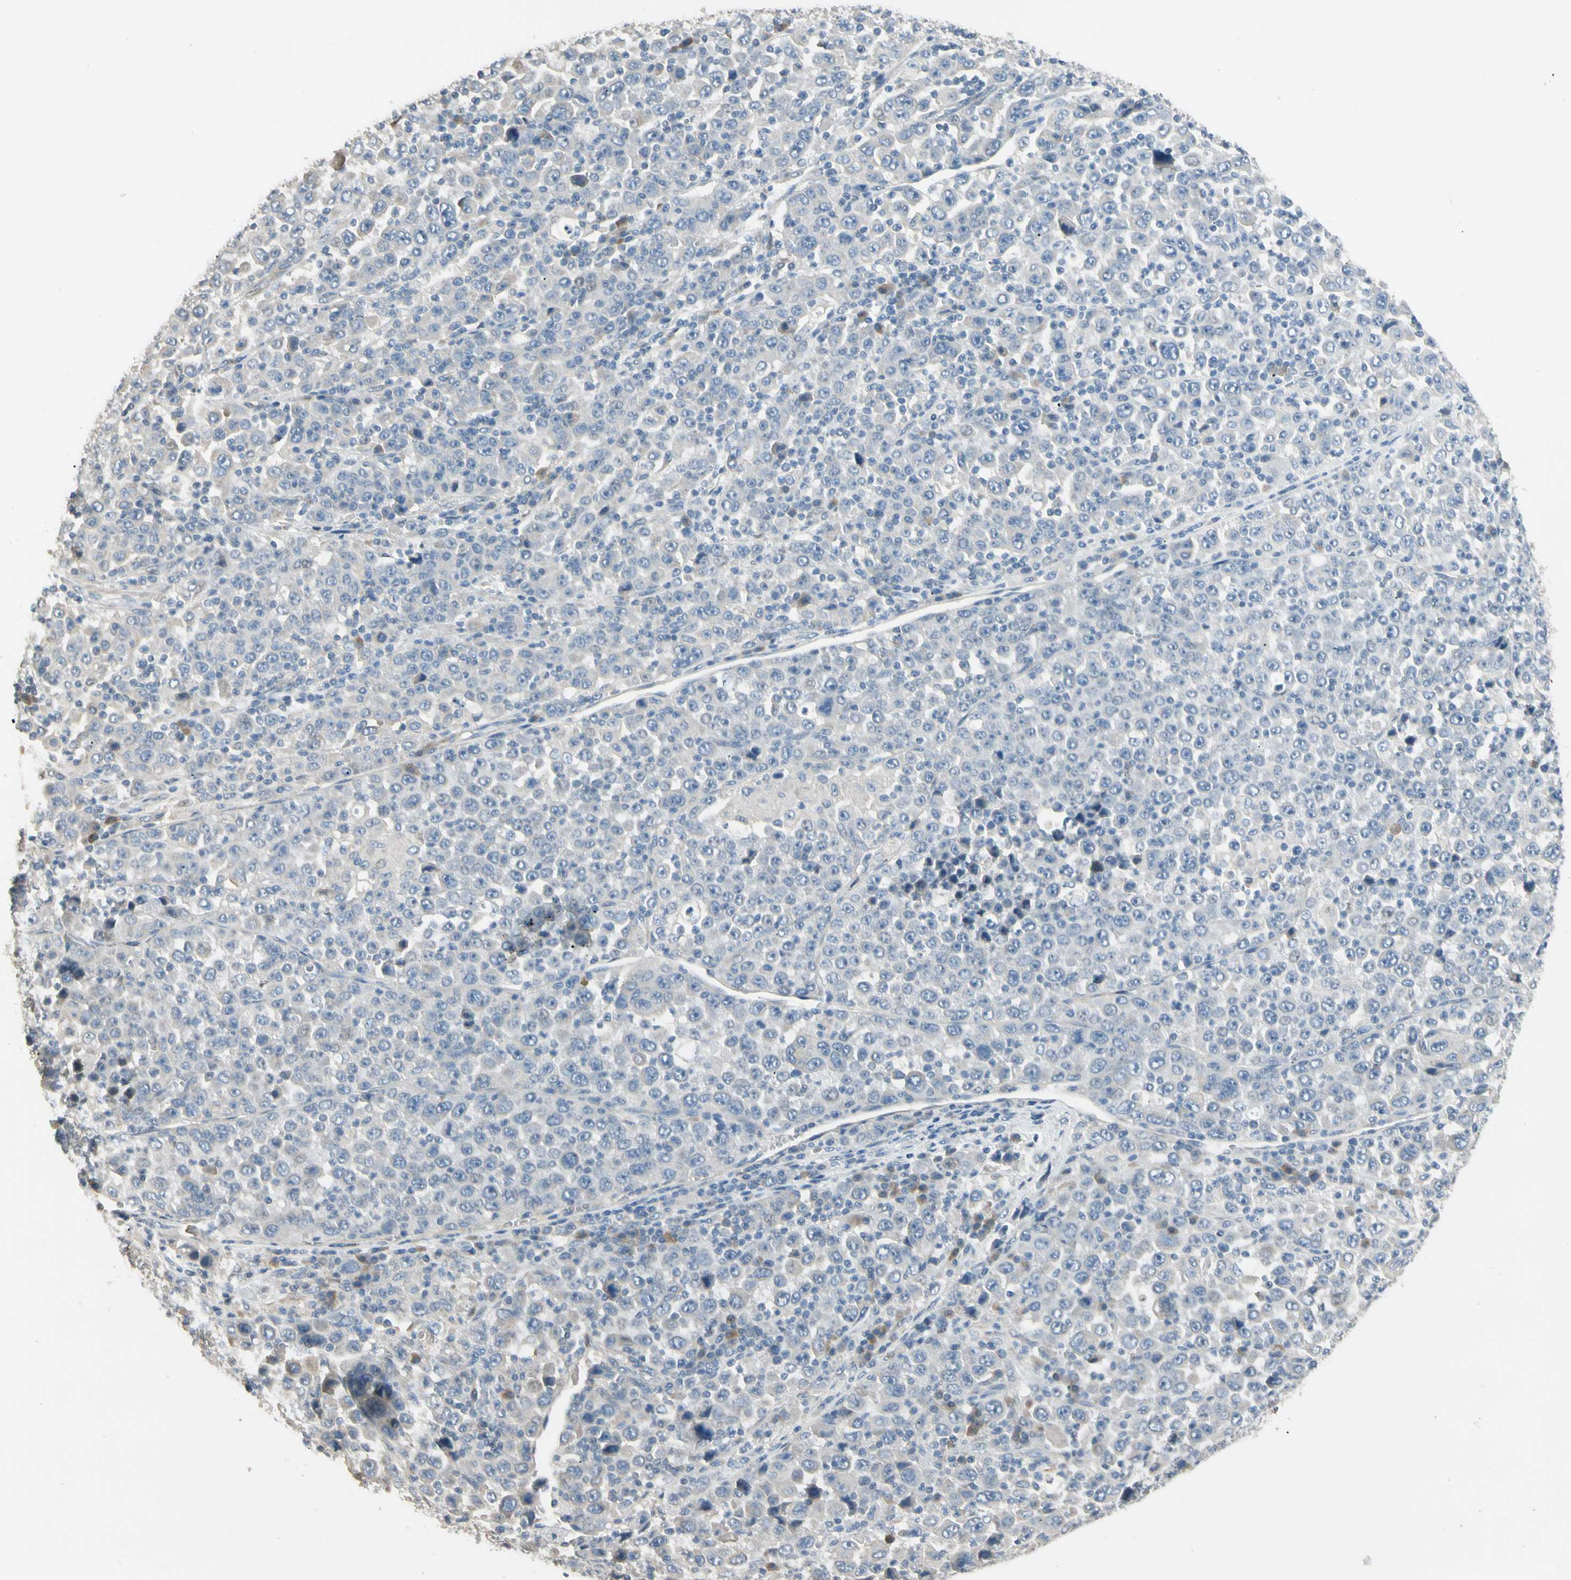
{"staining": {"intensity": "negative", "quantity": "none", "location": "none"}, "tissue": "stomach cancer", "cell_type": "Tumor cells", "image_type": "cancer", "snomed": [{"axis": "morphology", "description": "Normal tissue, NOS"}, {"axis": "morphology", "description": "Adenocarcinoma, NOS"}, {"axis": "topography", "description": "Stomach, upper"}, {"axis": "topography", "description": "Stomach"}], "caption": "Tumor cells show no significant protein staining in stomach adenocarcinoma.", "gene": "GNE", "patient": {"sex": "male", "age": 59}}